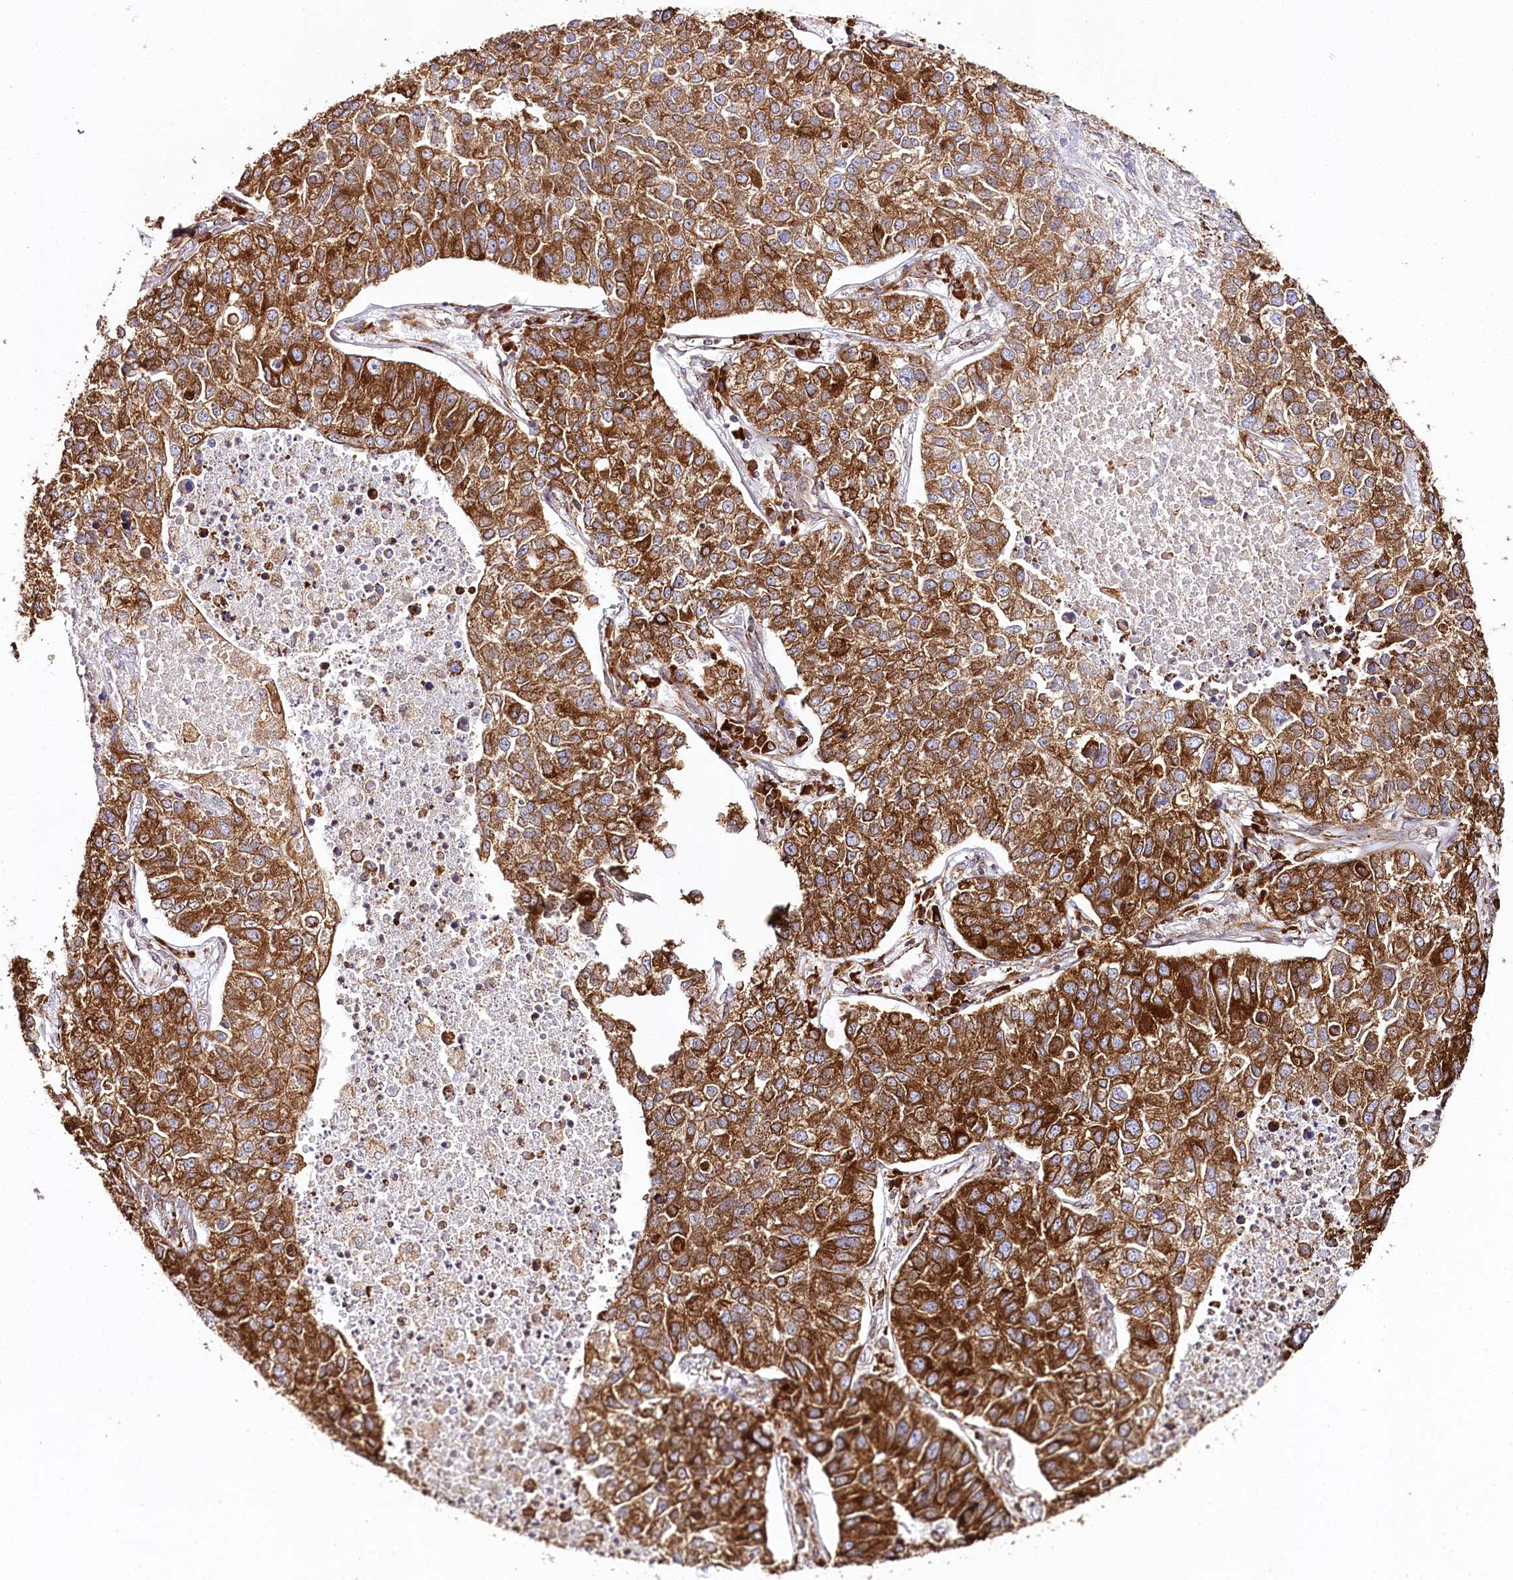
{"staining": {"intensity": "strong", "quantity": ">75%", "location": "cytoplasmic/membranous"}, "tissue": "lung cancer", "cell_type": "Tumor cells", "image_type": "cancer", "snomed": [{"axis": "morphology", "description": "Adenocarcinoma, NOS"}, {"axis": "topography", "description": "Lung"}], "caption": "An immunohistochemistry photomicrograph of tumor tissue is shown. Protein staining in brown shows strong cytoplasmic/membranous positivity in lung cancer within tumor cells. (brown staining indicates protein expression, while blue staining denotes nuclei).", "gene": "CNPY2", "patient": {"sex": "male", "age": 49}}